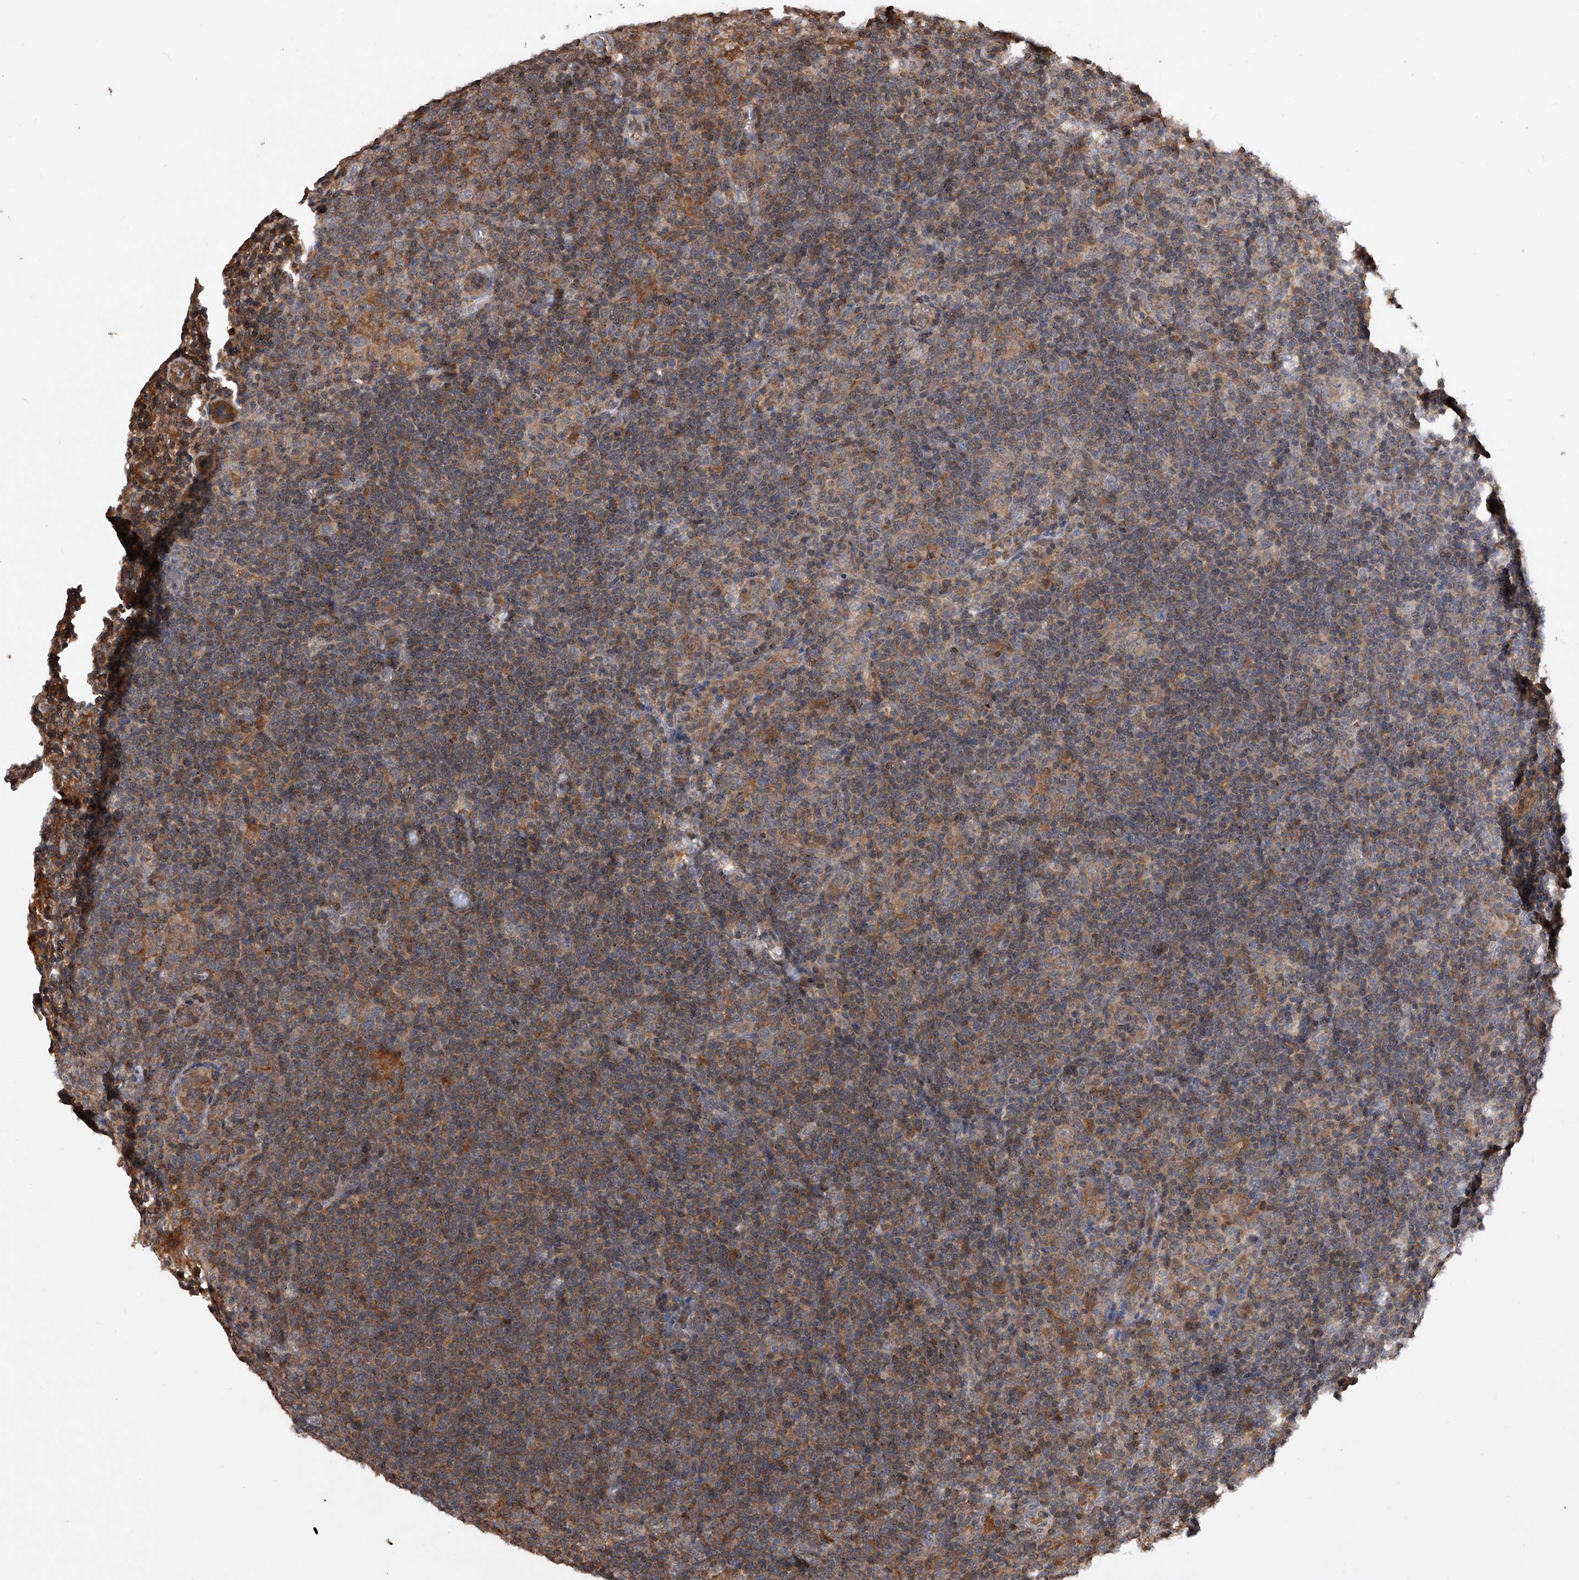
{"staining": {"intensity": "weak", "quantity": "25%-75%", "location": "cytoplasmic/membranous"}, "tissue": "lymphoma", "cell_type": "Tumor cells", "image_type": "cancer", "snomed": [{"axis": "morphology", "description": "Hodgkin's disease, NOS"}, {"axis": "topography", "description": "Lymph node"}], "caption": "Protein expression analysis of human Hodgkin's disease reveals weak cytoplasmic/membranous staining in approximately 25%-75% of tumor cells.", "gene": "GMDS", "patient": {"sex": "female", "age": 57}}